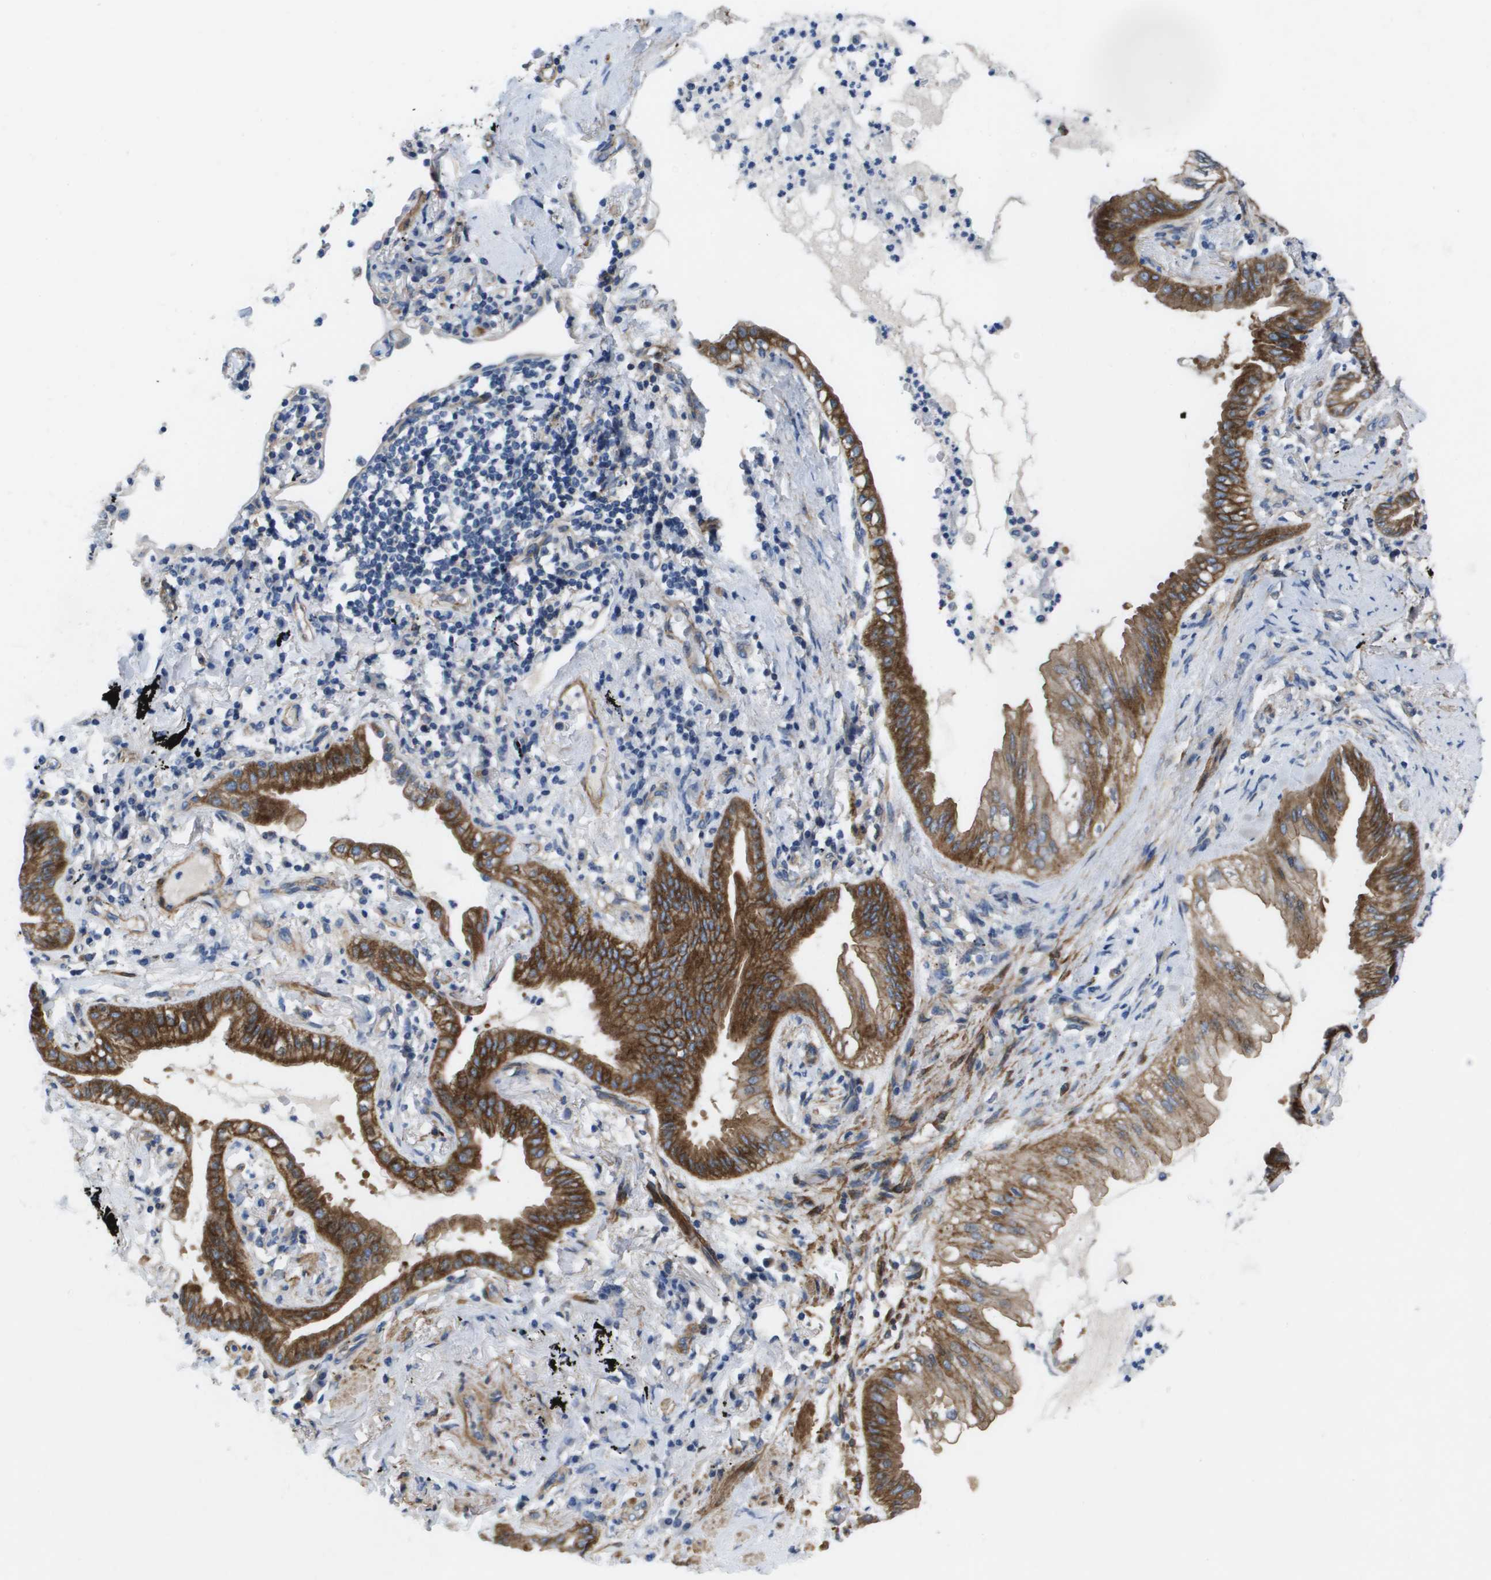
{"staining": {"intensity": "strong", "quantity": ">75%", "location": "cytoplasmic/membranous"}, "tissue": "lung cancer", "cell_type": "Tumor cells", "image_type": "cancer", "snomed": [{"axis": "morphology", "description": "Normal tissue, NOS"}, {"axis": "morphology", "description": "Adenocarcinoma, NOS"}, {"axis": "topography", "description": "Bronchus"}, {"axis": "topography", "description": "Lung"}], "caption": "Brown immunohistochemical staining in lung cancer demonstrates strong cytoplasmic/membranous positivity in approximately >75% of tumor cells. The protein is stained brown, and the nuclei are stained in blue (DAB IHC with brightfield microscopy, high magnification).", "gene": "LPP", "patient": {"sex": "female", "age": 70}}